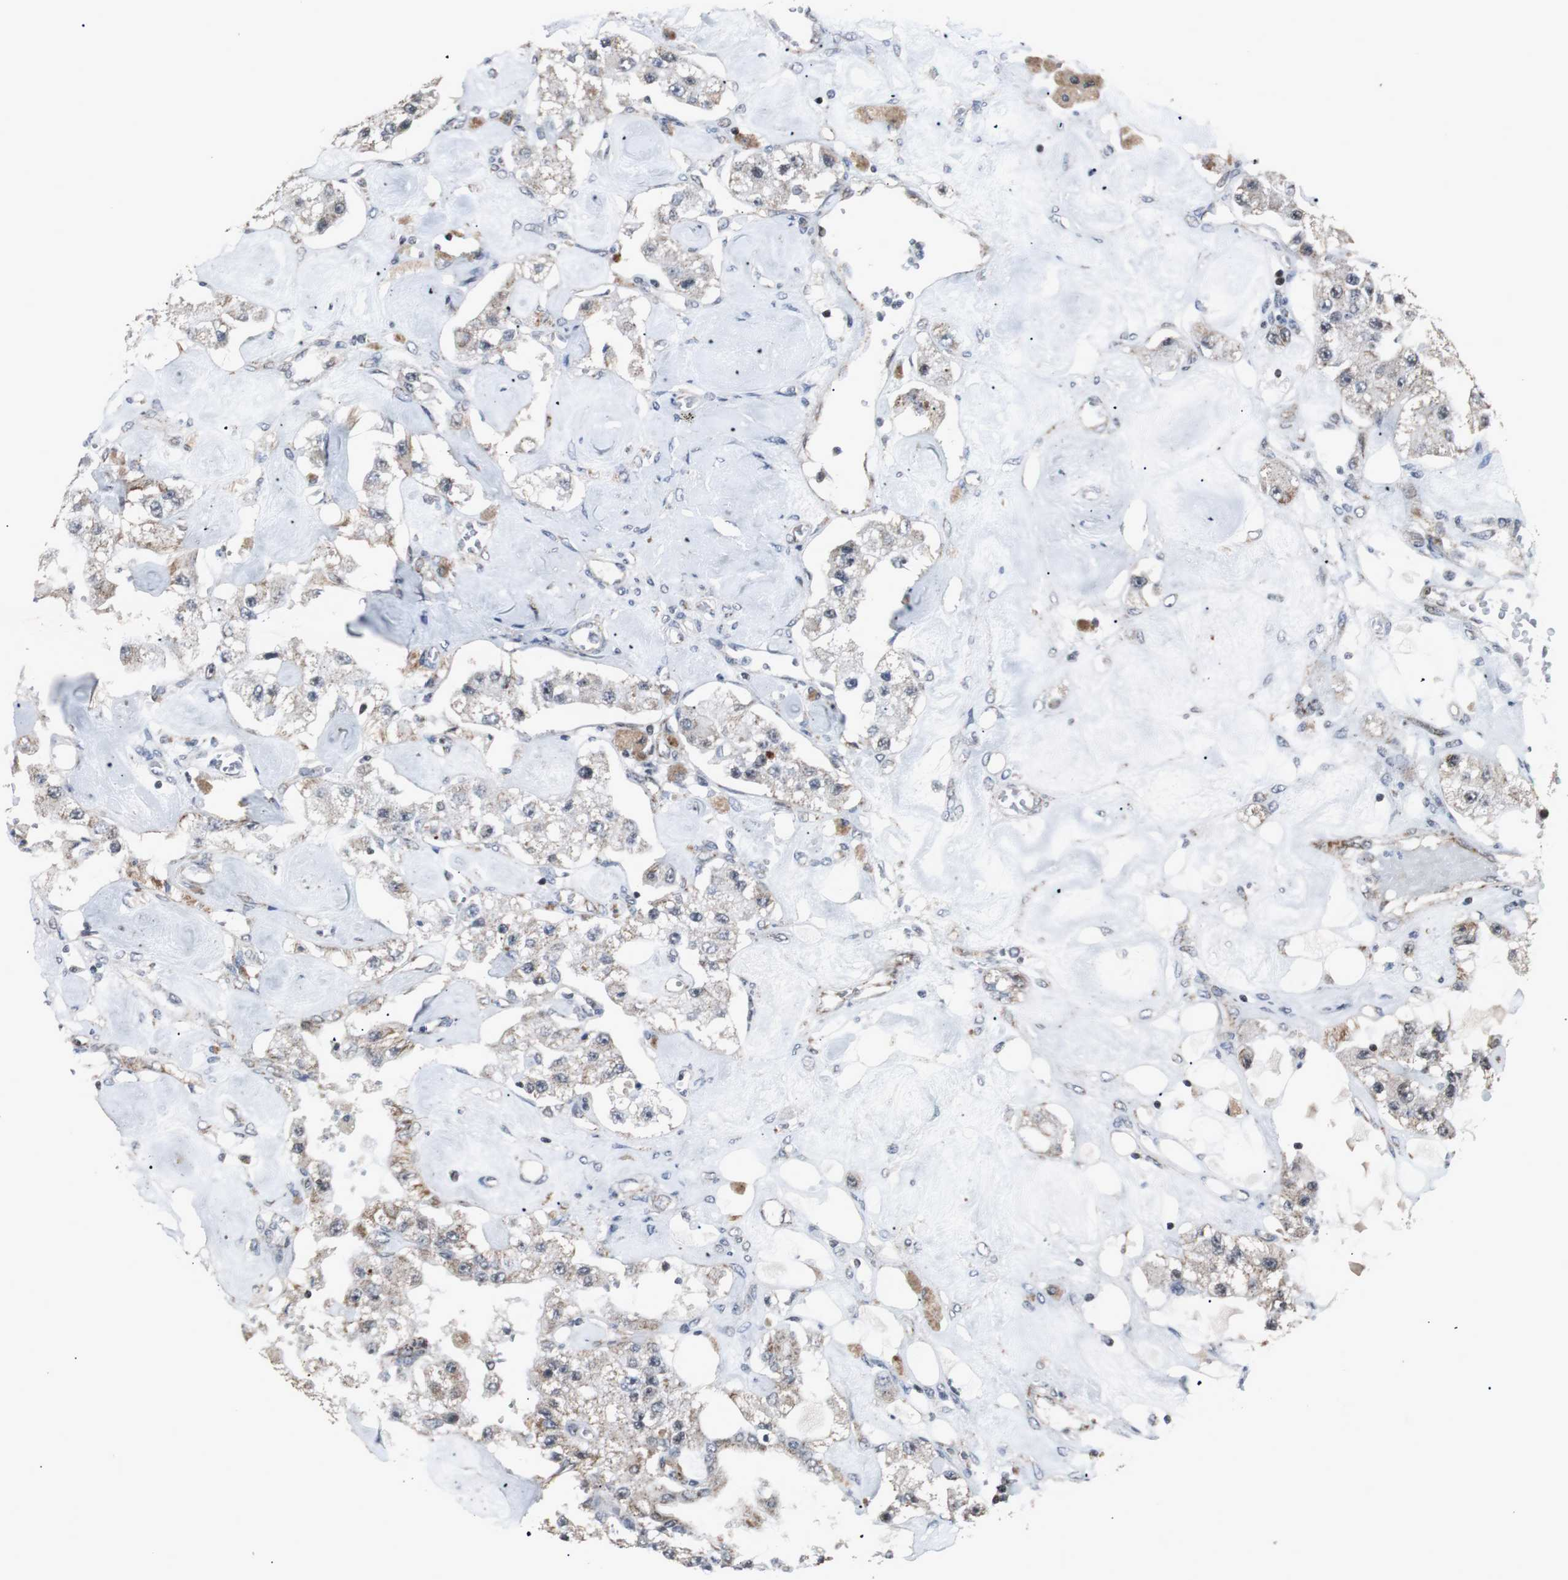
{"staining": {"intensity": "weak", "quantity": "25%-75%", "location": "cytoplasmic/membranous"}, "tissue": "carcinoid", "cell_type": "Tumor cells", "image_type": "cancer", "snomed": [{"axis": "morphology", "description": "Carcinoid, malignant, NOS"}, {"axis": "topography", "description": "Pancreas"}], "caption": "Protein staining of malignant carcinoid tissue demonstrates weak cytoplasmic/membranous positivity in approximately 25%-75% of tumor cells.", "gene": "MRPL40", "patient": {"sex": "male", "age": 41}}